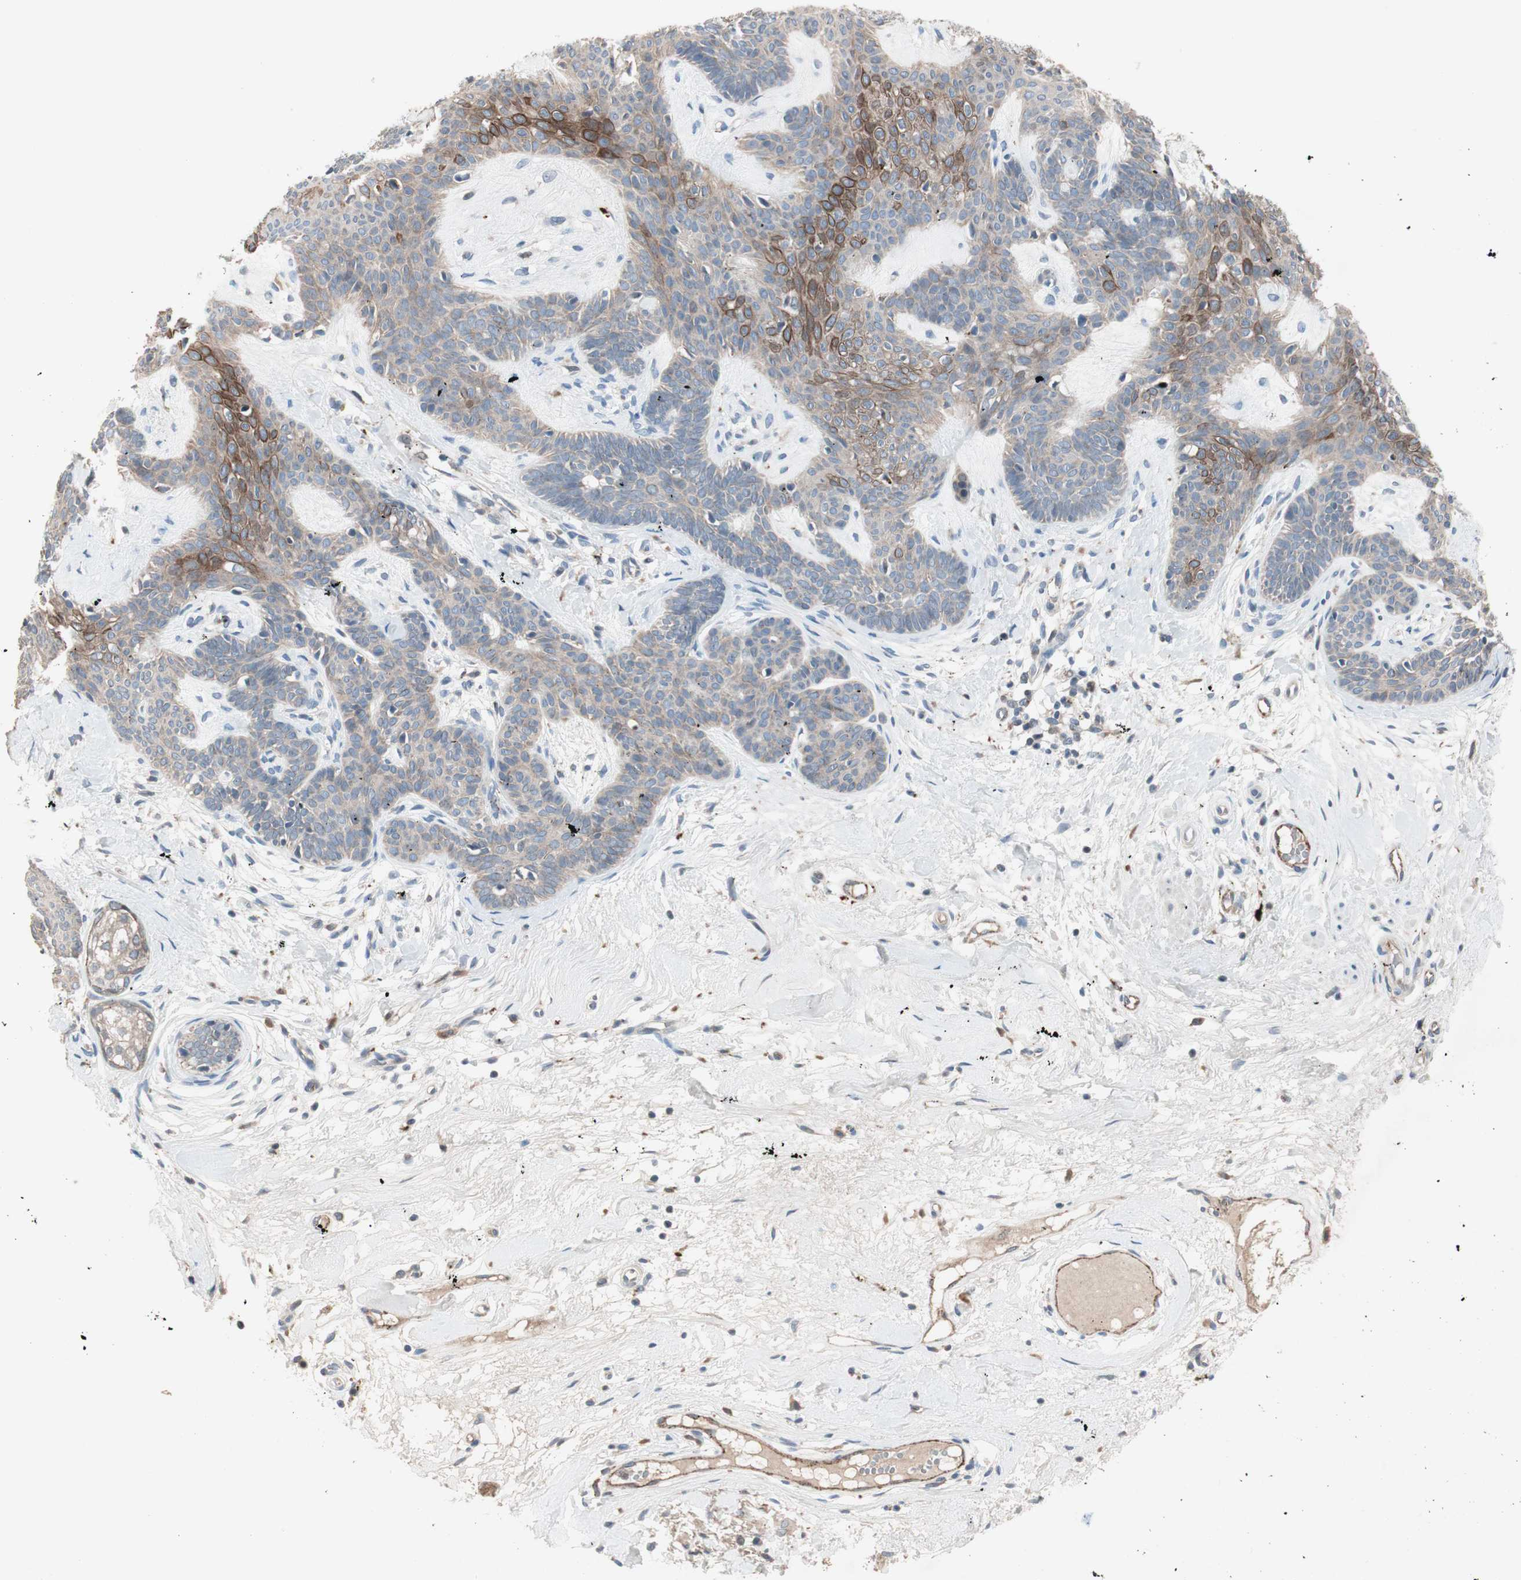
{"staining": {"intensity": "weak", "quantity": "25%-75%", "location": "cytoplasmic/membranous"}, "tissue": "skin cancer", "cell_type": "Tumor cells", "image_type": "cancer", "snomed": [{"axis": "morphology", "description": "Developmental malformation"}, {"axis": "morphology", "description": "Basal cell carcinoma"}, {"axis": "topography", "description": "Skin"}], "caption": "This is a photomicrograph of immunohistochemistry (IHC) staining of skin cancer (basal cell carcinoma), which shows weak staining in the cytoplasmic/membranous of tumor cells.", "gene": "FGFR4", "patient": {"sex": "female", "age": 62}}